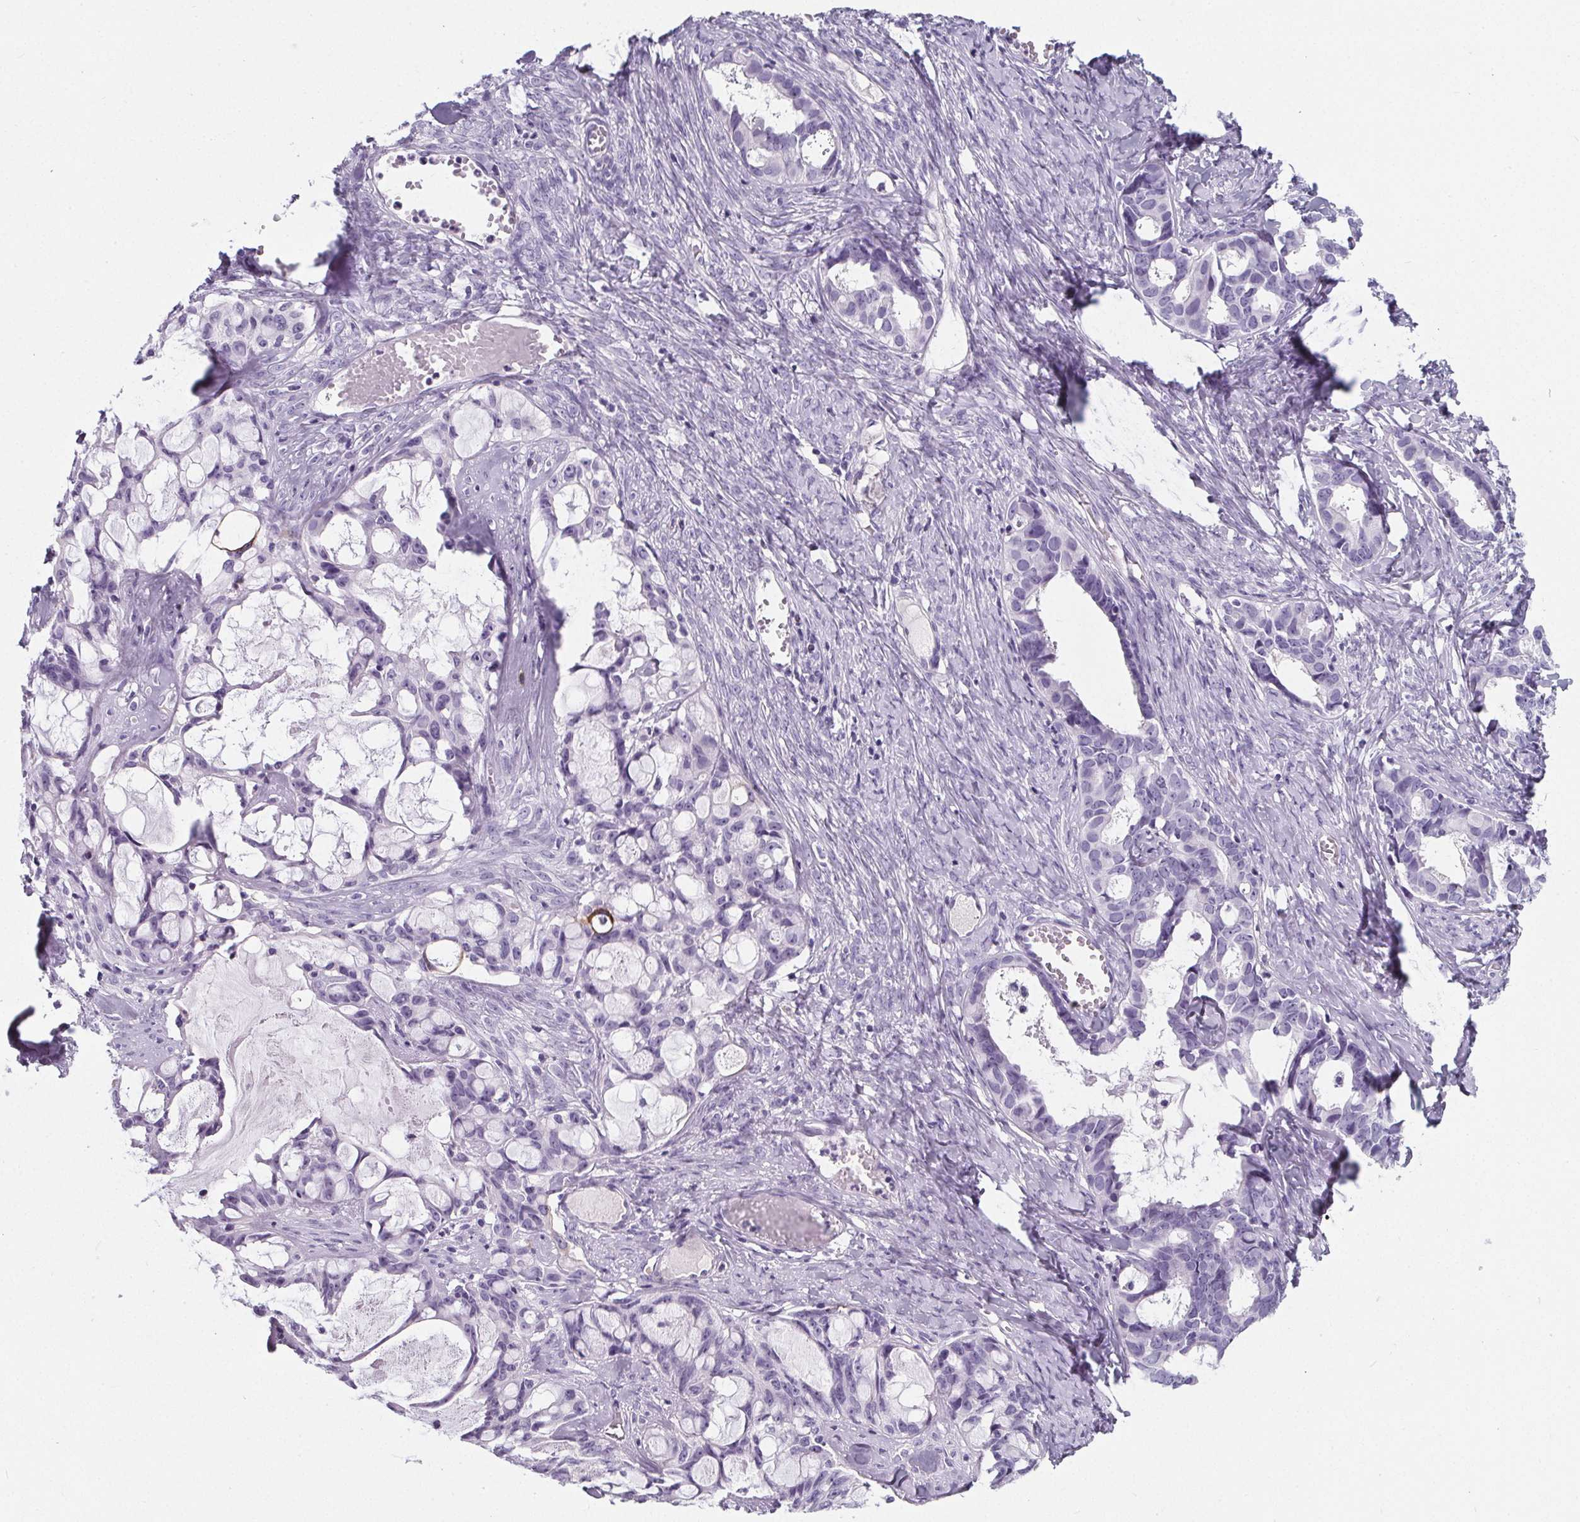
{"staining": {"intensity": "negative", "quantity": "none", "location": "none"}, "tissue": "ovarian cancer", "cell_type": "Tumor cells", "image_type": "cancer", "snomed": [{"axis": "morphology", "description": "Cystadenocarcinoma, serous, NOS"}, {"axis": "topography", "description": "Ovary"}], "caption": "Ovarian cancer (serous cystadenocarcinoma) was stained to show a protein in brown. There is no significant positivity in tumor cells. (Brightfield microscopy of DAB immunohistochemistry (IHC) at high magnification).", "gene": "ADRB1", "patient": {"sex": "female", "age": 69}}